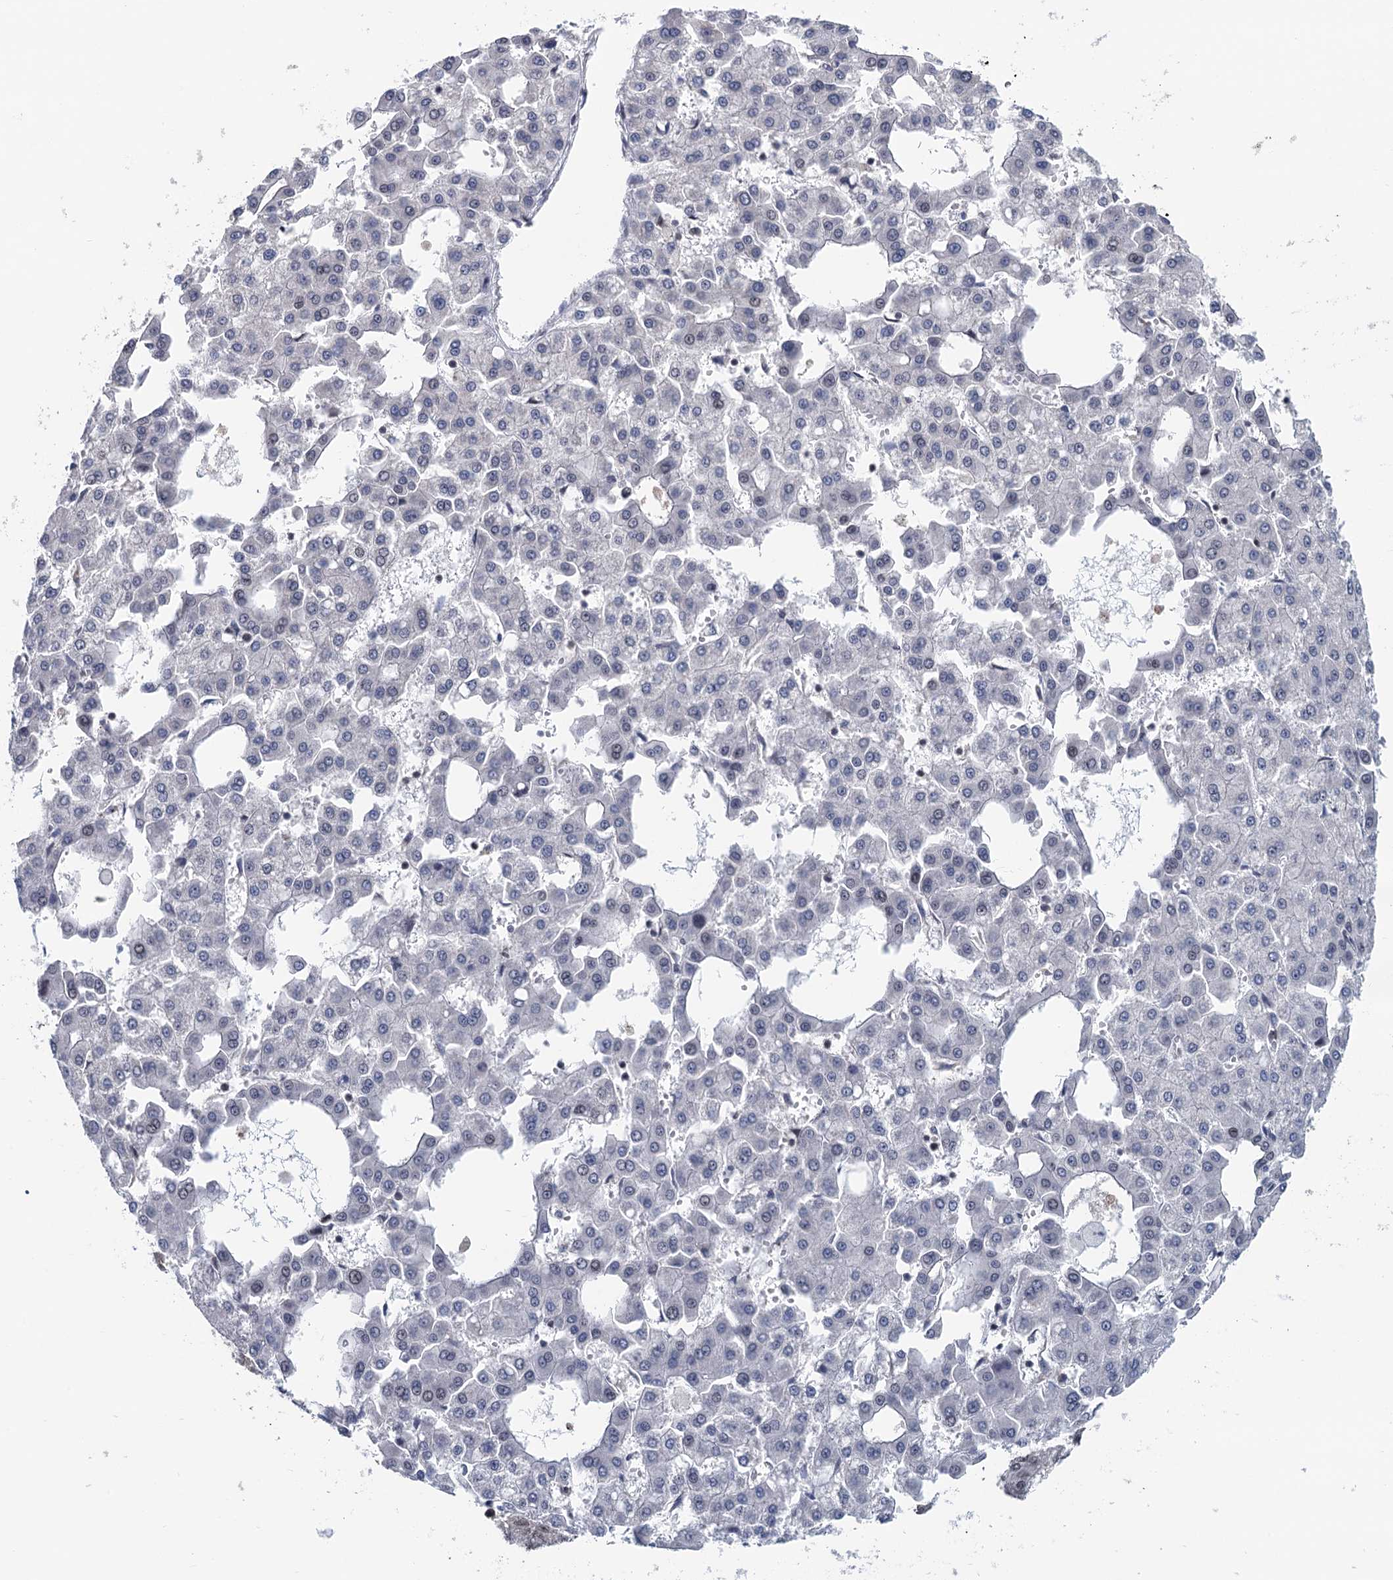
{"staining": {"intensity": "negative", "quantity": "none", "location": "none"}, "tissue": "liver cancer", "cell_type": "Tumor cells", "image_type": "cancer", "snomed": [{"axis": "morphology", "description": "Carcinoma, Hepatocellular, NOS"}, {"axis": "topography", "description": "Liver"}], "caption": "Hepatocellular carcinoma (liver) was stained to show a protein in brown. There is no significant positivity in tumor cells. The staining was performed using DAB (3,3'-diaminobenzidine) to visualize the protein expression in brown, while the nuclei were stained in blue with hematoxylin (Magnification: 20x).", "gene": "RASSF4", "patient": {"sex": "male", "age": 47}}